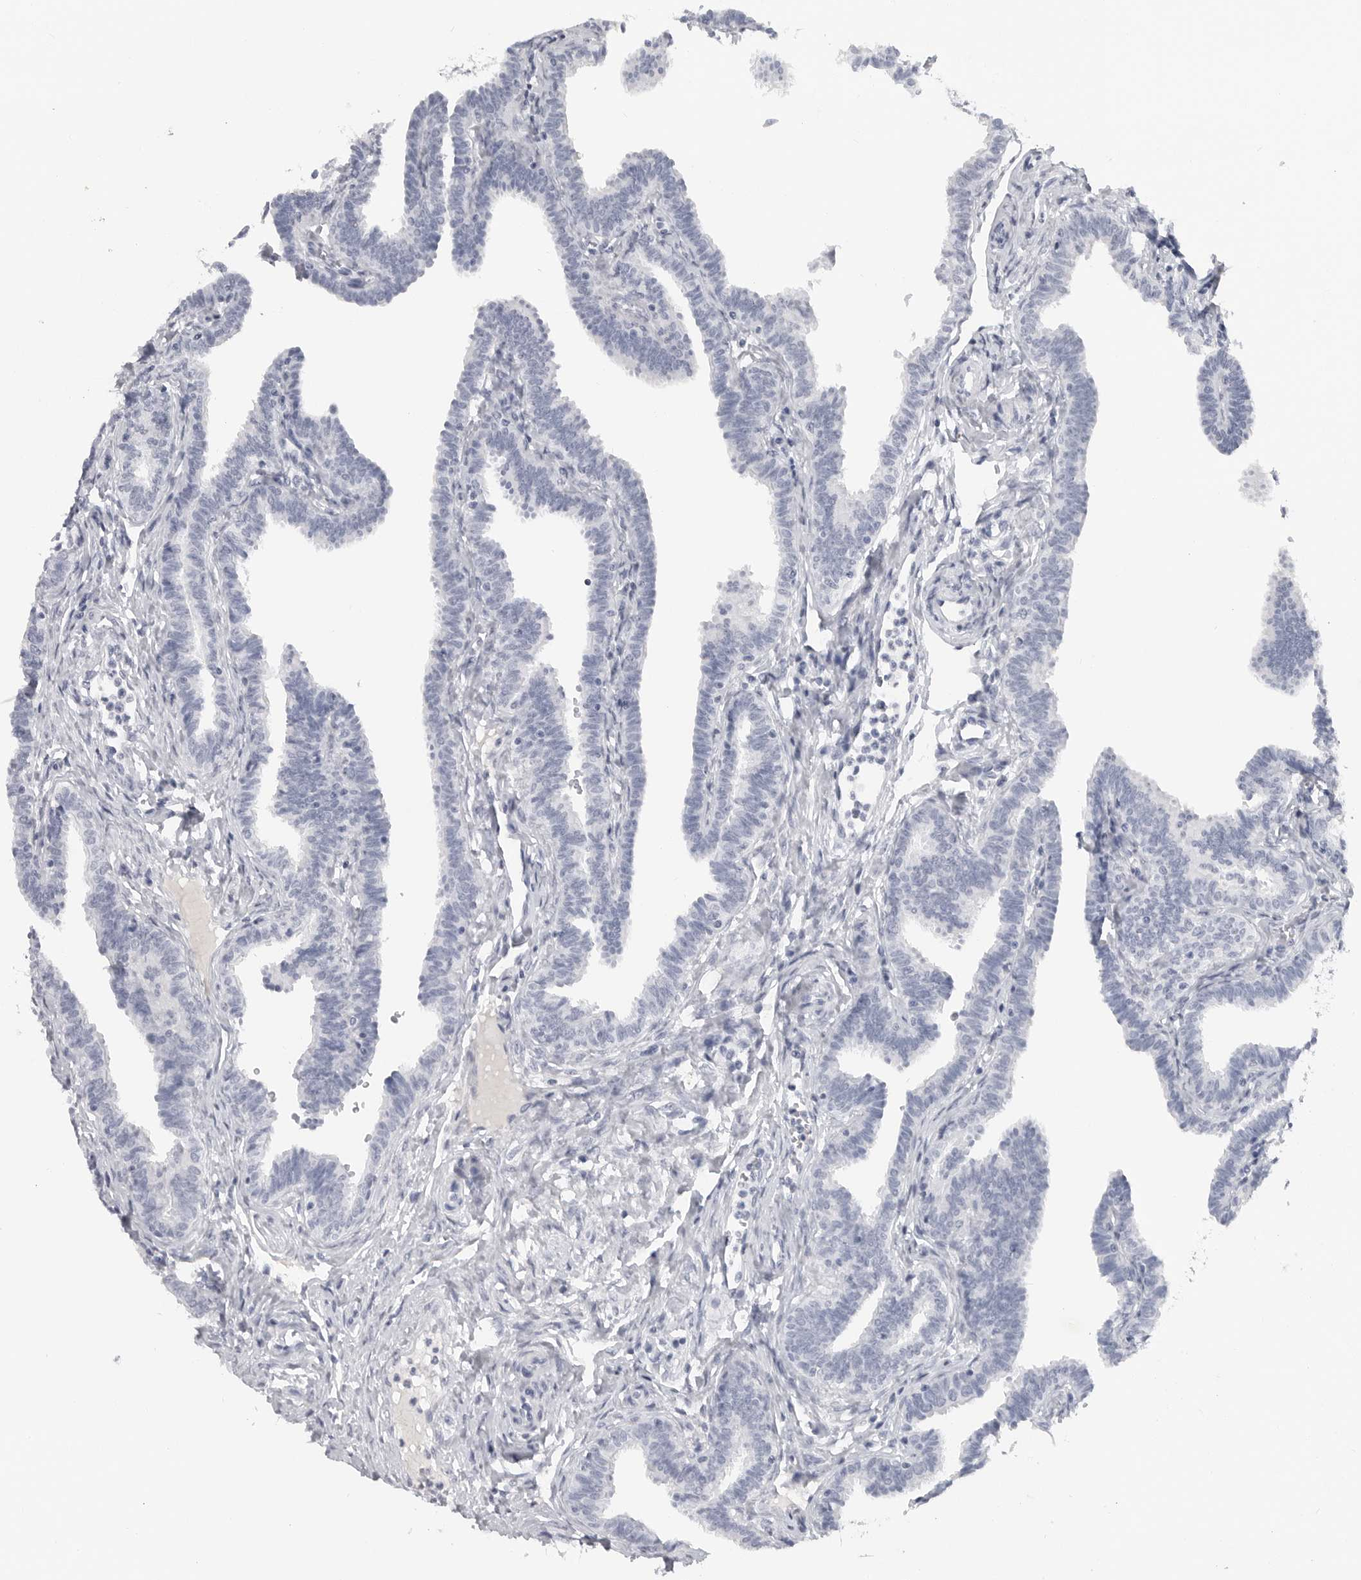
{"staining": {"intensity": "negative", "quantity": "none", "location": "none"}, "tissue": "fallopian tube", "cell_type": "Glandular cells", "image_type": "normal", "snomed": [{"axis": "morphology", "description": "Normal tissue, NOS"}, {"axis": "topography", "description": "Fallopian tube"}, {"axis": "topography", "description": "Ovary"}], "caption": "Fallopian tube stained for a protein using IHC shows no positivity glandular cells.", "gene": "LY6D", "patient": {"sex": "female", "age": 23}}